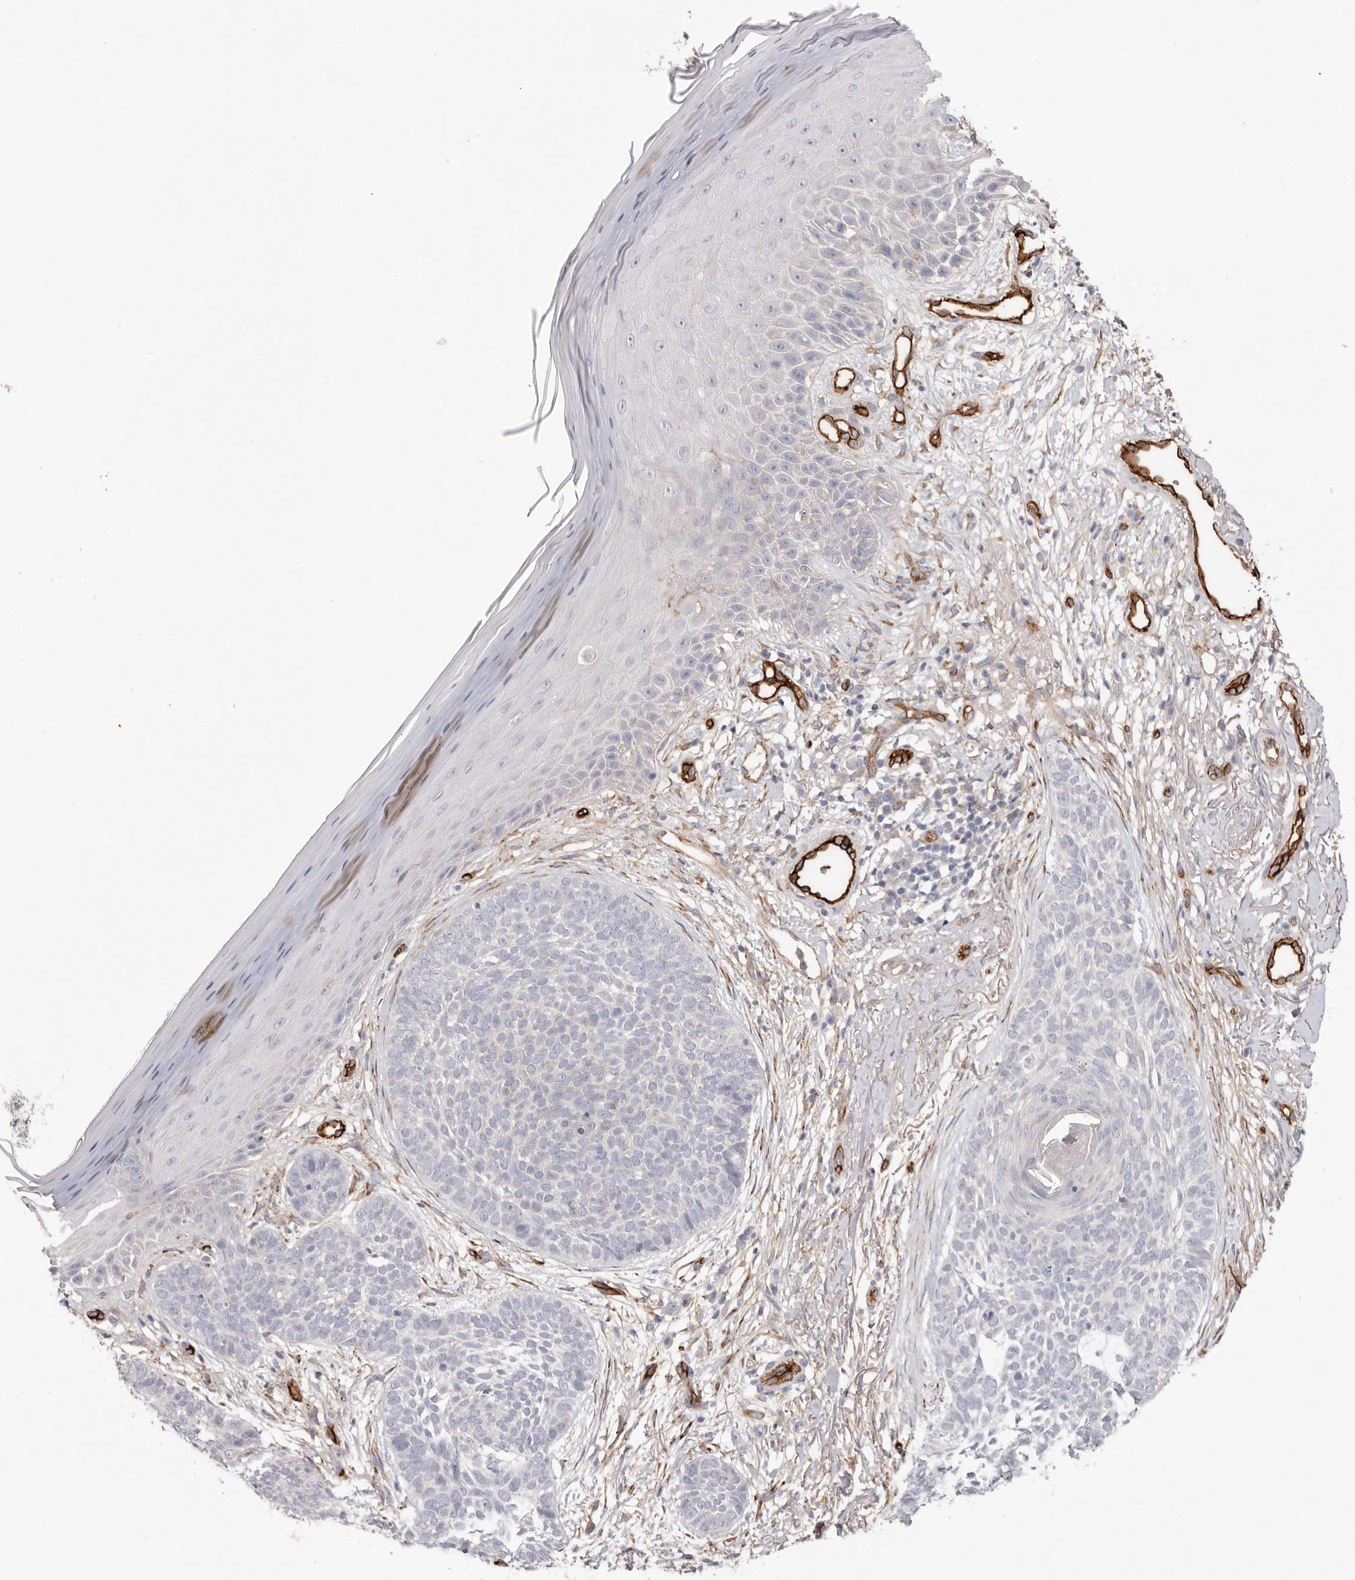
{"staining": {"intensity": "negative", "quantity": "none", "location": "none"}, "tissue": "skin cancer", "cell_type": "Tumor cells", "image_type": "cancer", "snomed": [{"axis": "morphology", "description": "Normal tissue, NOS"}, {"axis": "morphology", "description": "Basal cell carcinoma"}, {"axis": "topography", "description": "Skin"}], "caption": "The micrograph exhibits no significant positivity in tumor cells of skin cancer.", "gene": "LRRC66", "patient": {"sex": "male", "age": 67}}